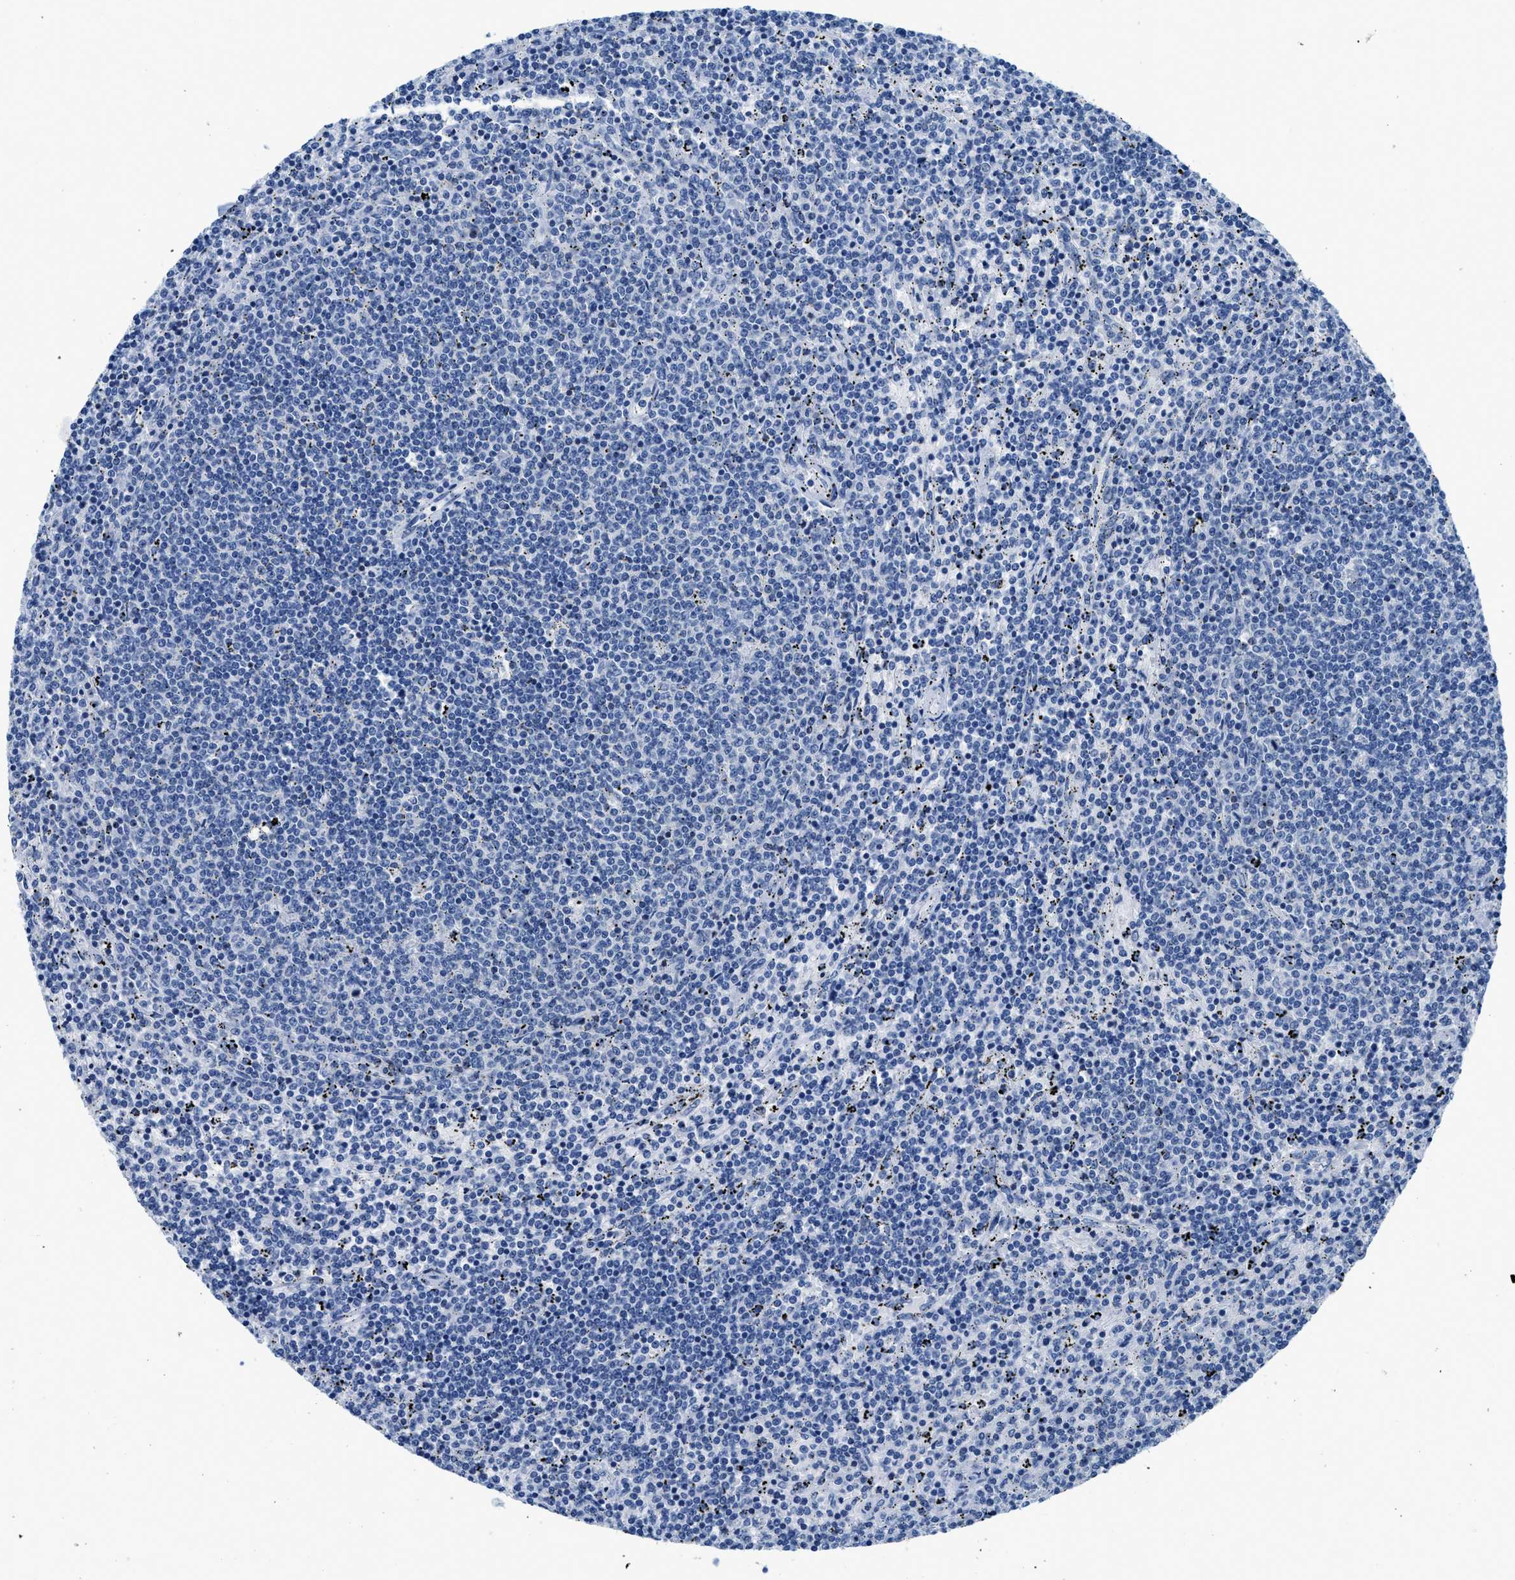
{"staining": {"intensity": "negative", "quantity": "none", "location": "none"}, "tissue": "lymphoma", "cell_type": "Tumor cells", "image_type": "cancer", "snomed": [{"axis": "morphology", "description": "Malignant lymphoma, non-Hodgkin's type, Low grade"}, {"axis": "topography", "description": "Spleen"}], "caption": "High power microscopy image of an IHC image of lymphoma, revealing no significant expression in tumor cells. (Immunohistochemistry, brightfield microscopy, high magnification).", "gene": "NFATC2", "patient": {"sex": "female", "age": 50}}